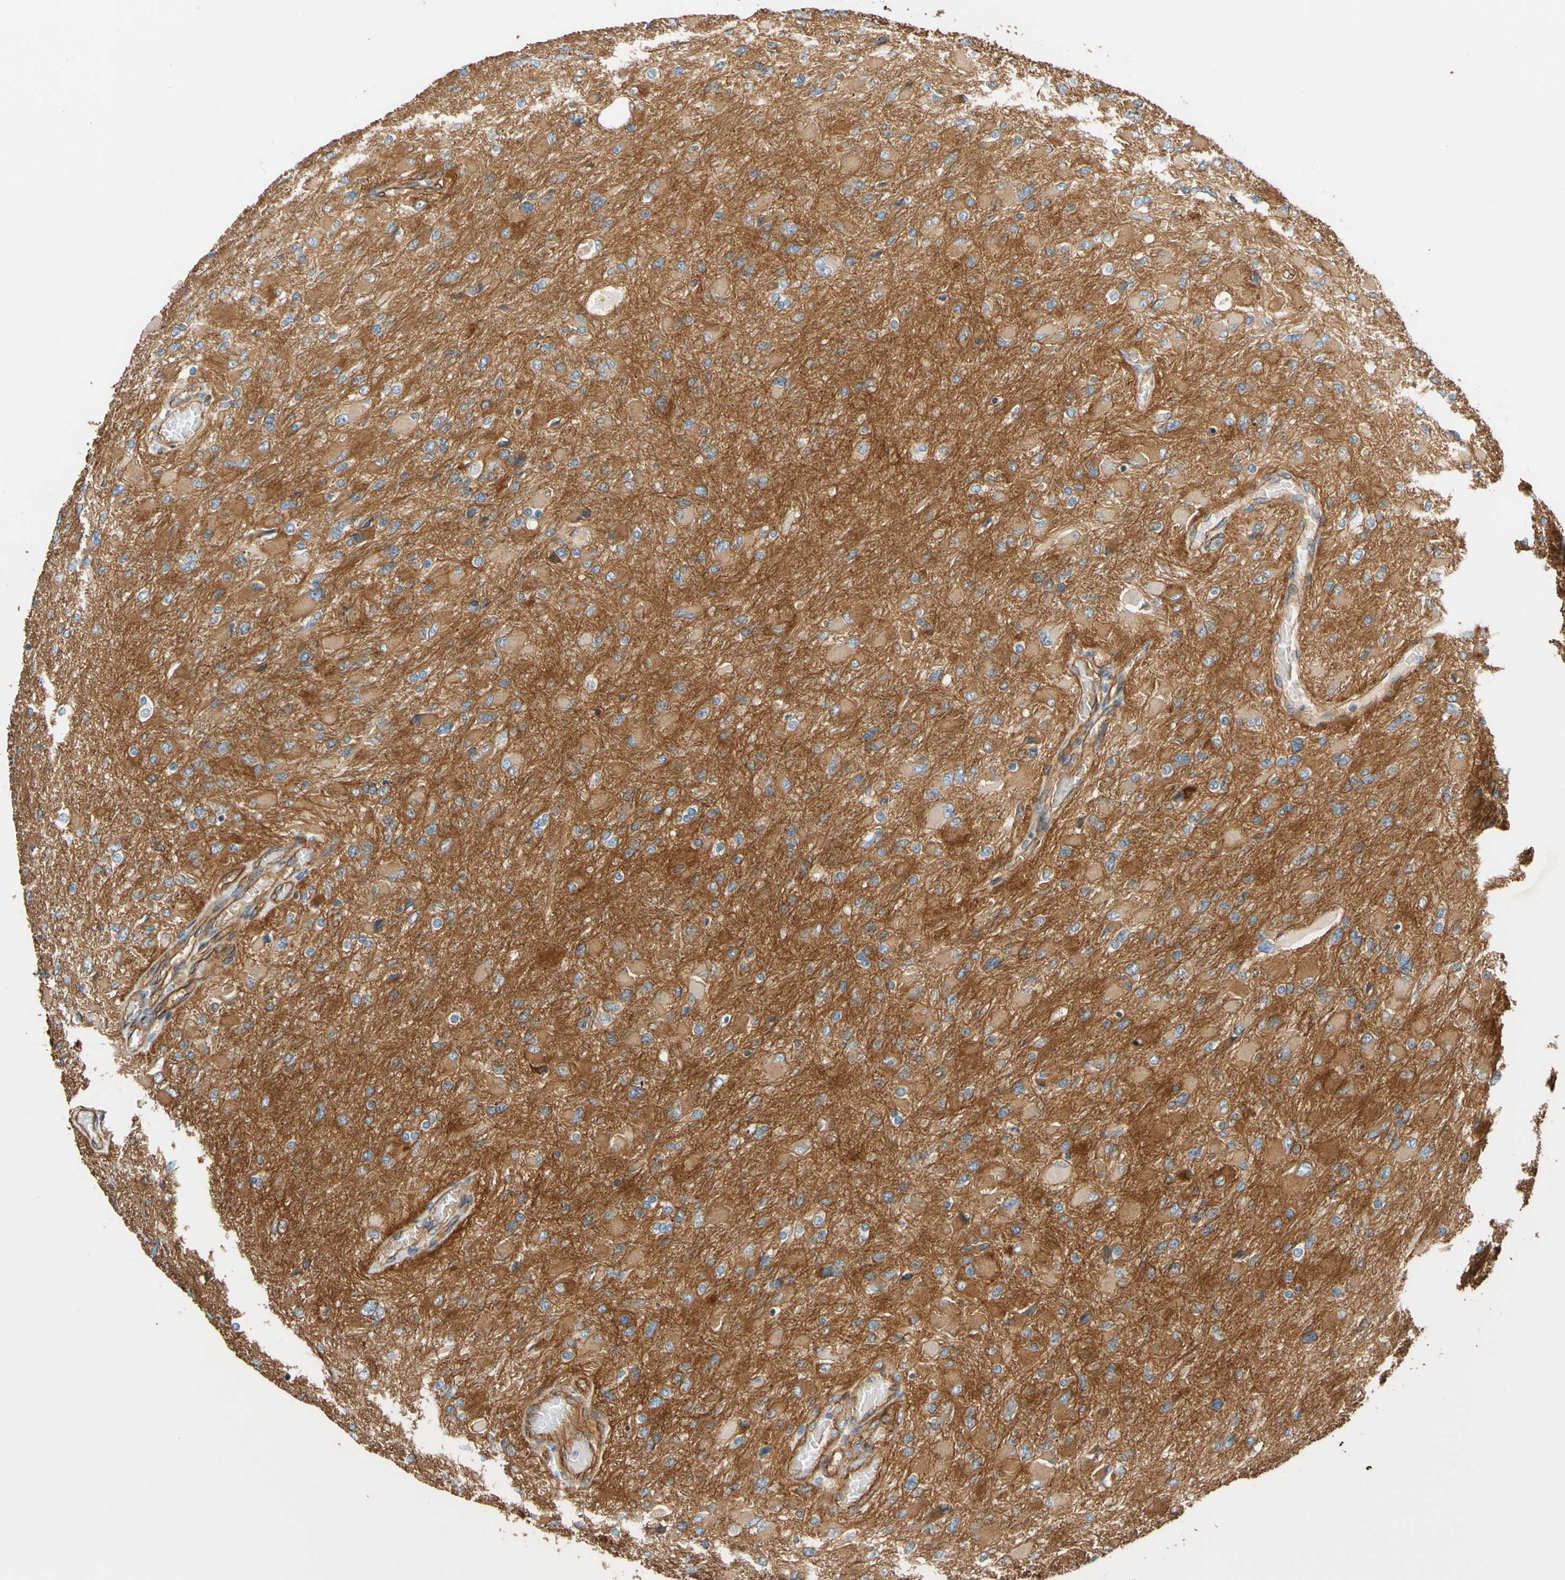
{"staining": {"intensity": "weak", "quantity": ">75%", "location": "cytoplasmic/membranous"}, "tissue": "glioma", "cell_type": "Tumor cells", "image_type": "cancer", "snomed": [{"axis": "morphology", "description": "Glioma, malignant, High grade"}, {"axis": "topography", "description": "Cerebral cortex"}], "caption": "Immunohistochemical staining of malignant glioma (high-grade) exhibits low levels of weak cytoplasmic/membranous staining in approximately >75% of tumor cells. Nuclei are stained in blue.", "gene": "SPTAN1", "patient": {"sex": "female", "age": 36}}